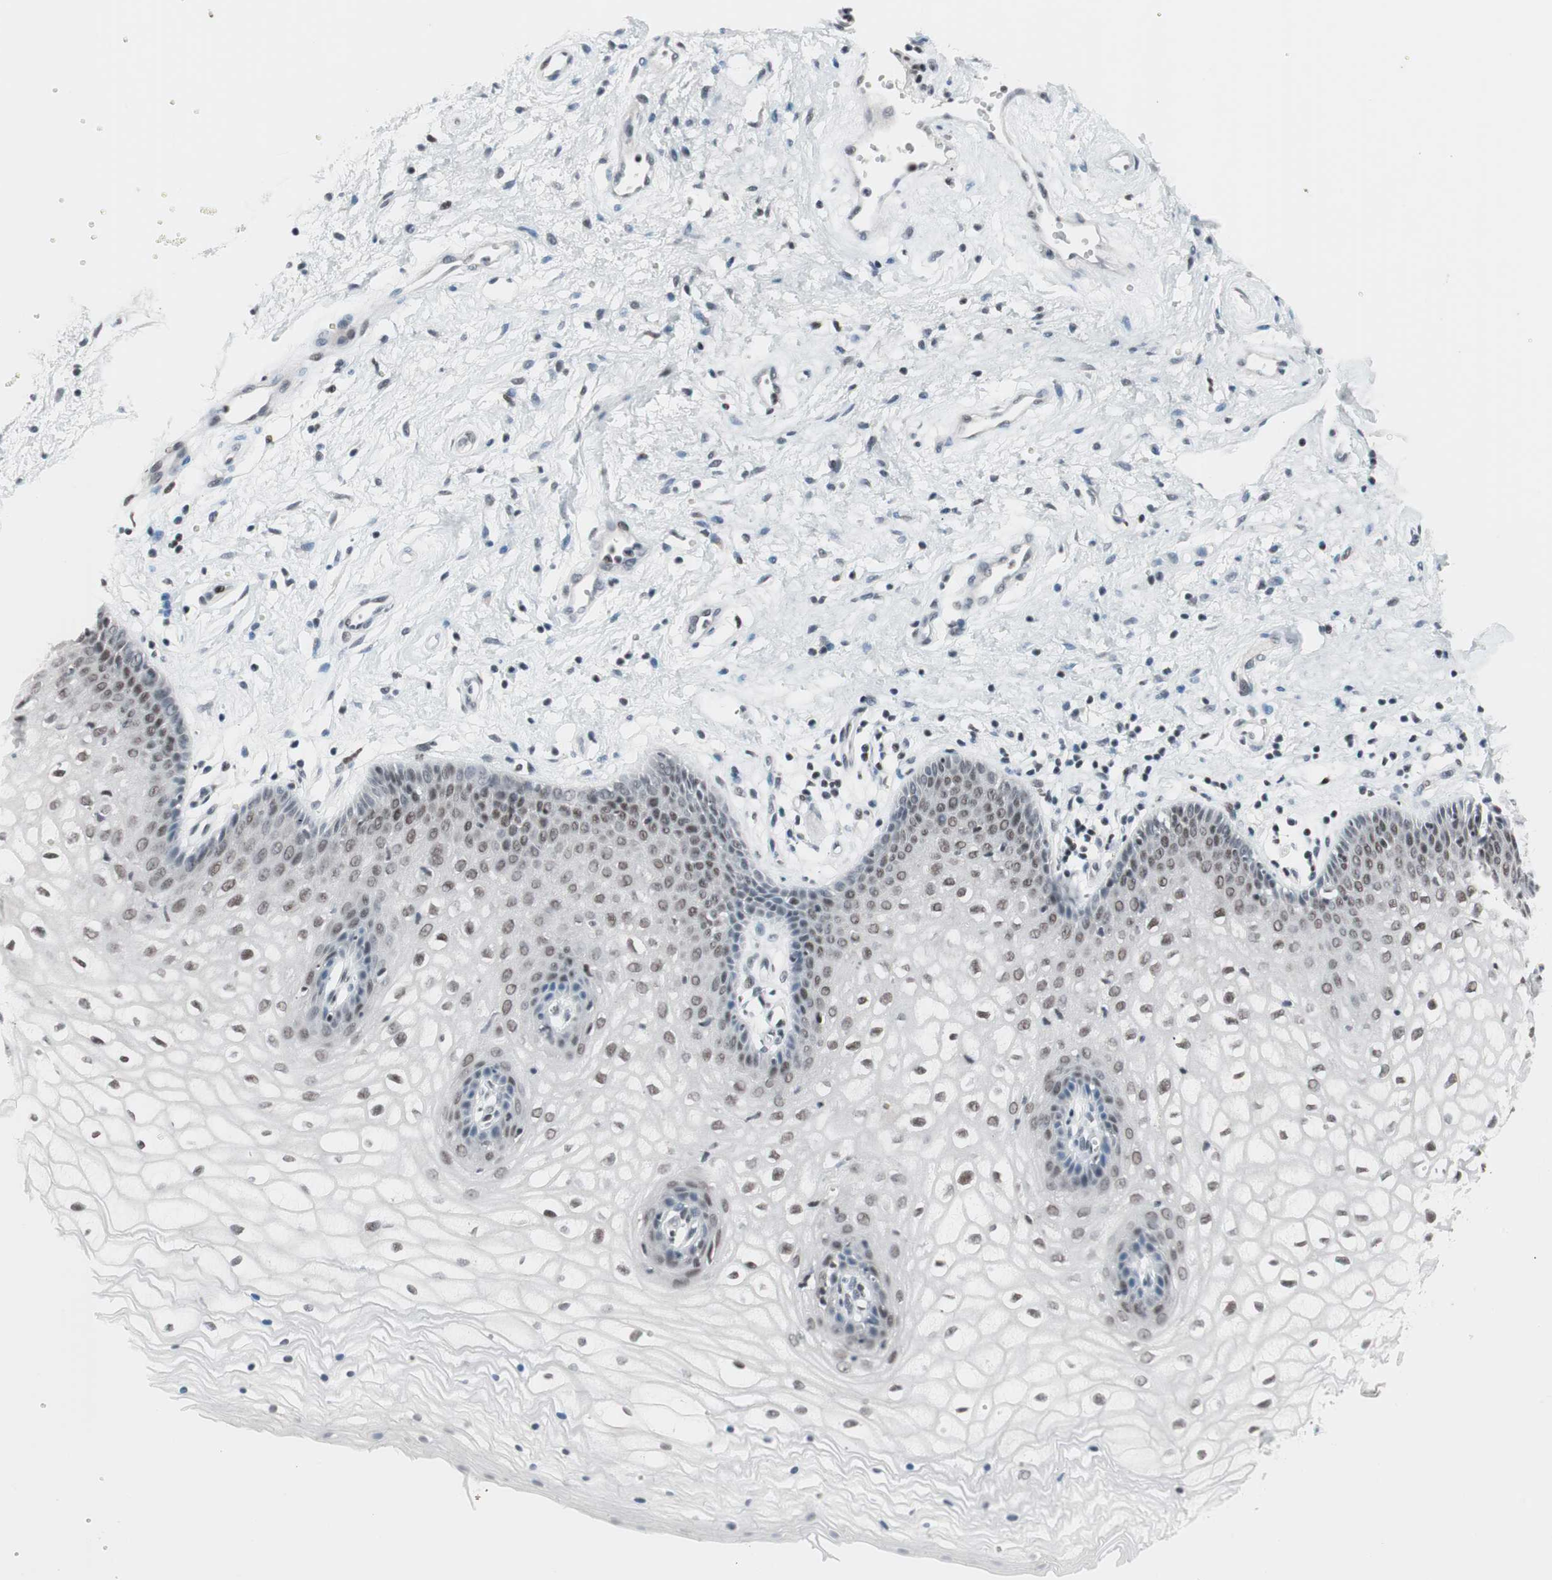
{"staining": {"intensity": "moderate", "quantity": "25%-75%", "location": "nuclear"}, "tissue": "vagina", "cell_type": "Squamous epithelial cells", "image_type": "normal", "snomed": [{"axis": "morphology", "description": "Normal tissue, NOS"}, {"axis": "topography", "description": "Vagina"}], "caption": "Protein staining exhibits moderate nuclear staining in approximately 25%-75% of squamous epithelial cells in normal vagina. Immunohistochemistry stains the protein of interest in brown and the nuclei are stained blue.", "gene": "ARID1A", "patient": {"sex": "female", "age": 34}}